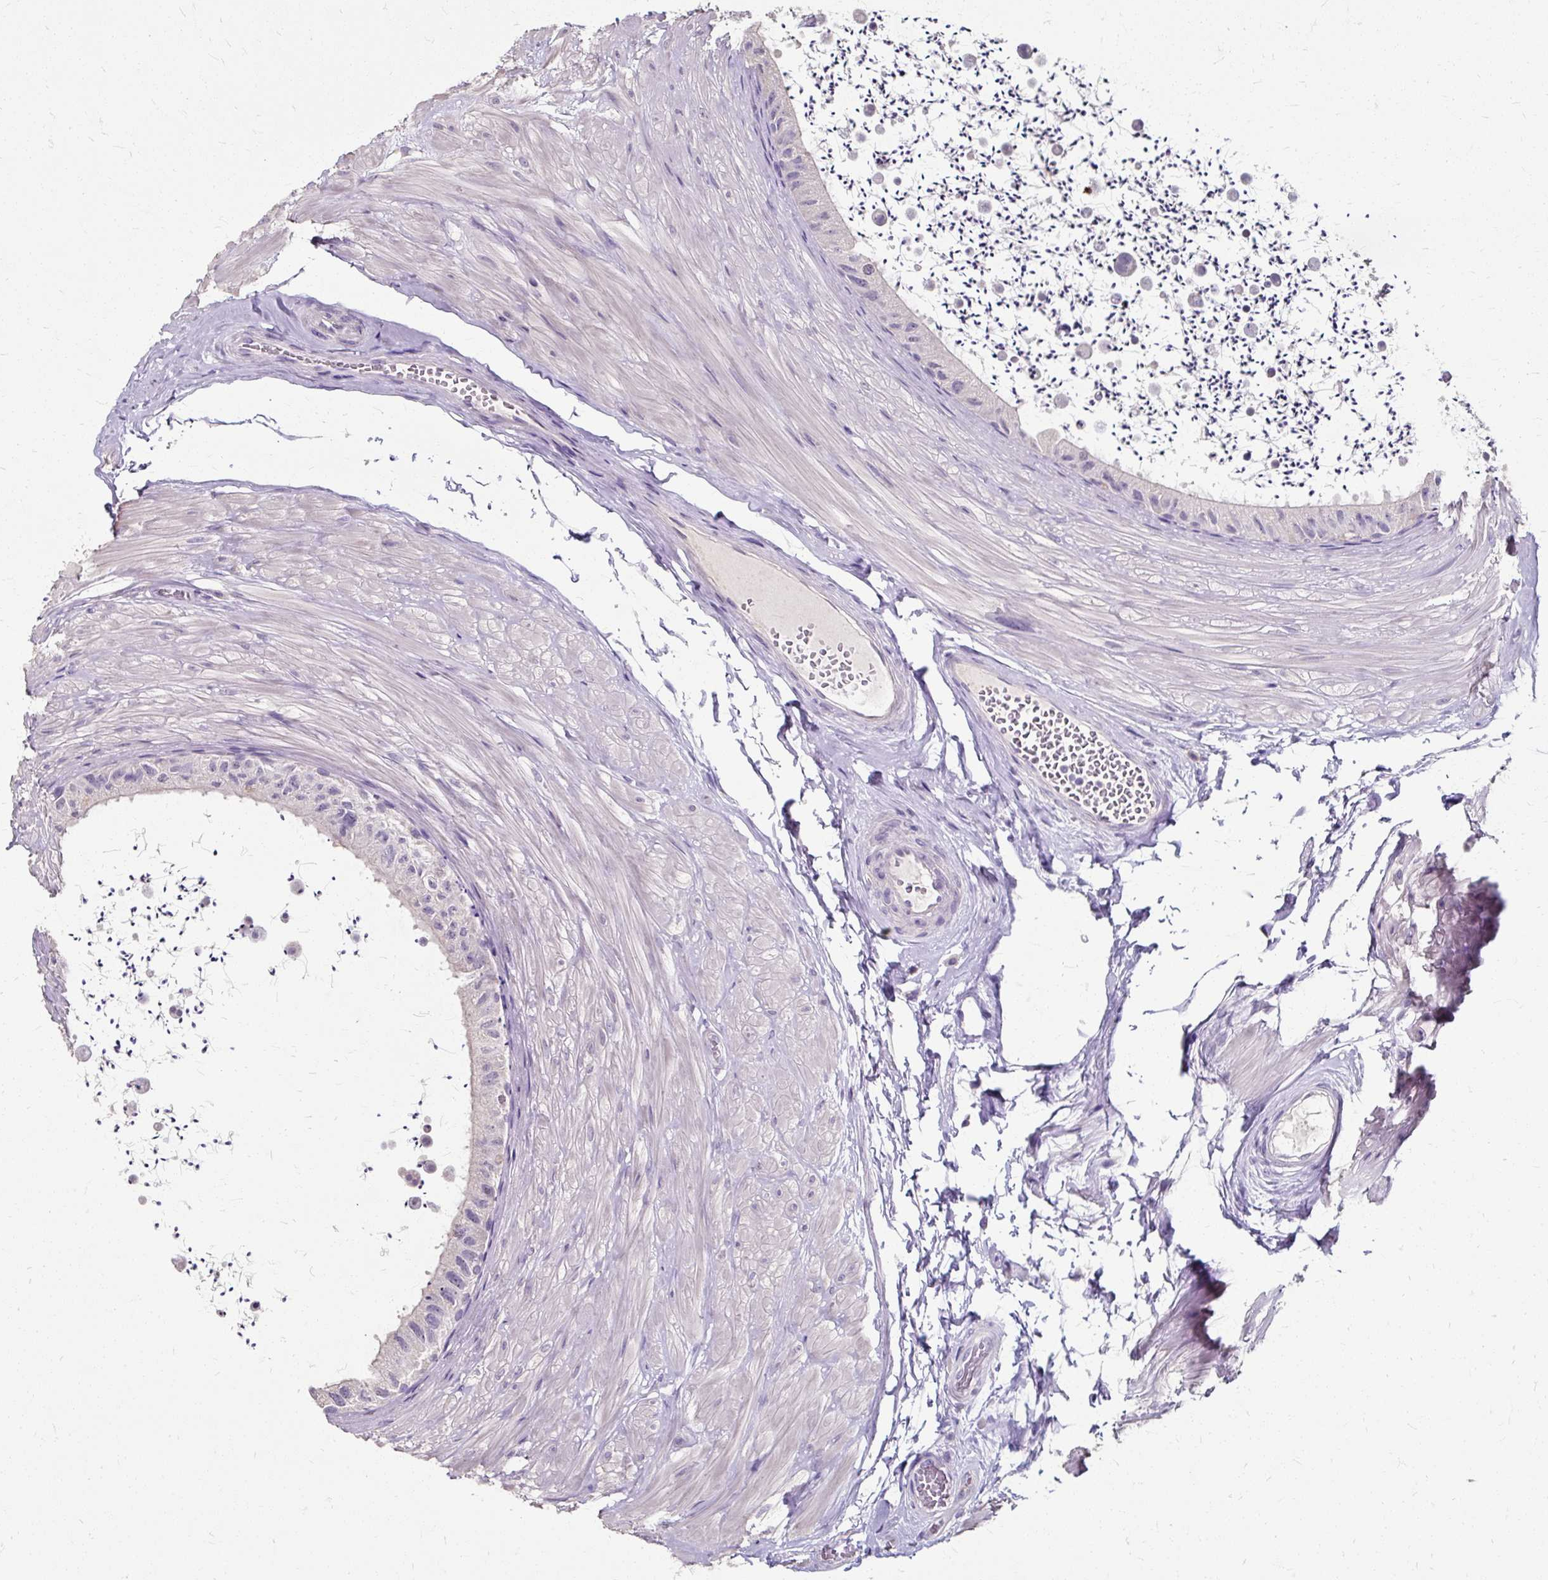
{"staining": {"intensity": "moderate", "quantity": "<25%", "location": "cytoplasmic/membranous"}, "tissue": "epididymis", "cell_type": "Glandular cells", "image_type": "normal", "snomed": [{"axis": "morphology", "description": "Normal tissue, NOS"}, {"axis": "topography", "description": "Epididymis"}, {"axis": "topography", "description": "Peripheral nerve tissue"}], "caption": "Protein analysis of benign epididymis displays moderate cytoplasmic/membranous positivity in approximately <25% of glandular cells. (DAB (3,3'-diaminobenzidine) IHC with brightfield microscopy, high magnification).", "gene": "KLHL24", "patient": {"sex": "male", "age": 32}}